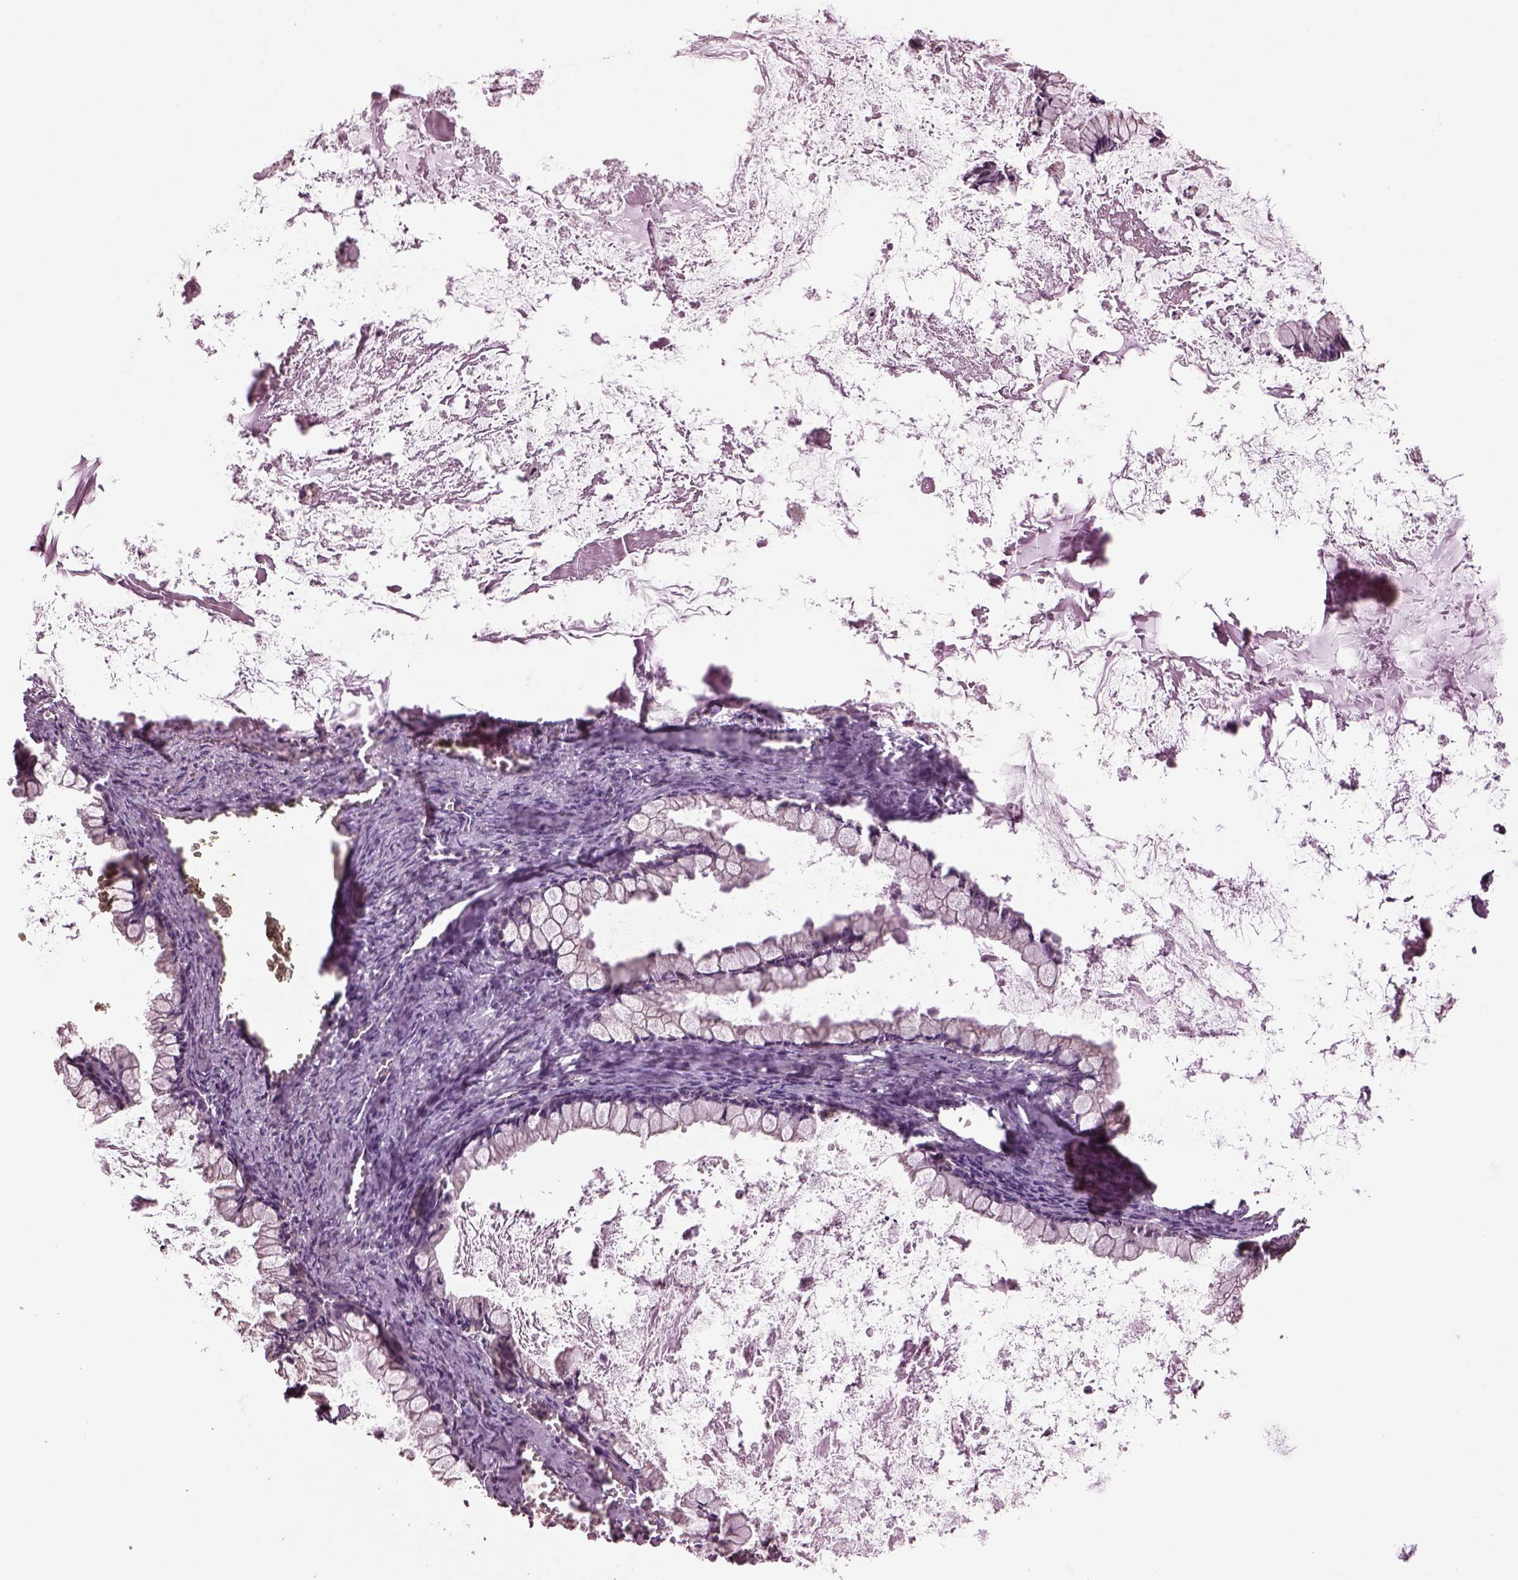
{"staining": {"intensity": "negative", "quantity": "none", "location": "none"}, "tissue": "ovarian cancer", "cell_type": "Tumor cells", "image_type": "cancer", "snomed": [{"axis": "morphology", "description": "Cystadenocarcinoma, mucinous, NOS"}, {"axis": "topography", "description": "Ovary"}], "caption": "Immunohistochemistry (IHC) photomicrograph of ovarian mucinous cystadenocarcinoma stained for a protein (brown), which exhibits no positivity in tumor cells.", "gene": "SPATA7", "patient": {"sex": "female", "age": 67}}